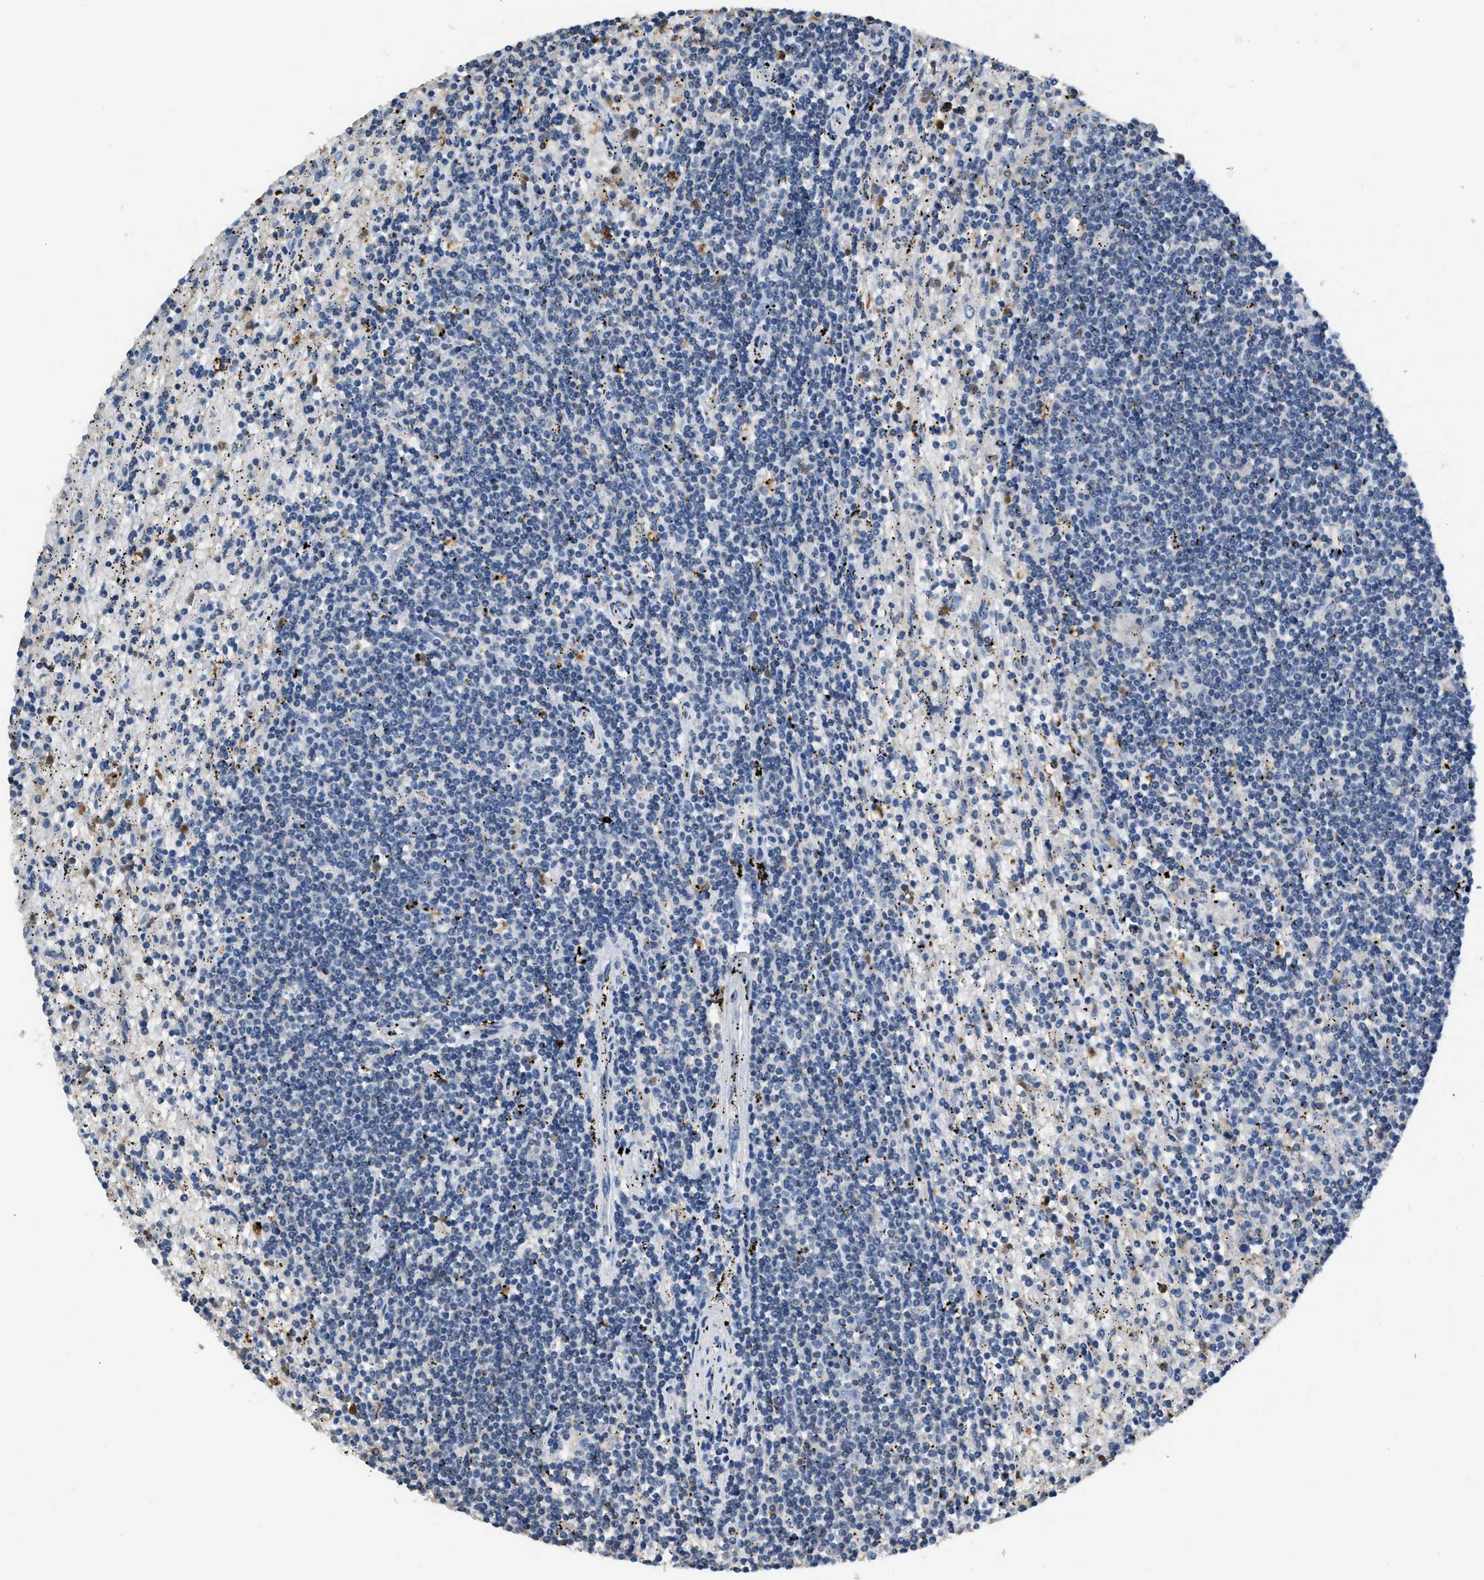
{"staining": {"intensity": "negative", "quantity": "none", "location": "none"}, "tissue": "lymphoma", "cell_type": "Tumor cells", "image_type": "cancer", "snomed": [{"axis": "morphology", "description": "Malignant lymphoma, non-Hodgkin's type, Low grade"}, {"axis": "topography", "description": "Spleen"}], "caption": "The histopathology image exhibits no staining of tumor cells in malignant lymphoma, non-Hodgkin's type (low-grade).", "gene": "SERPINB1", "patient": {"sex": "male", "age": 76}}